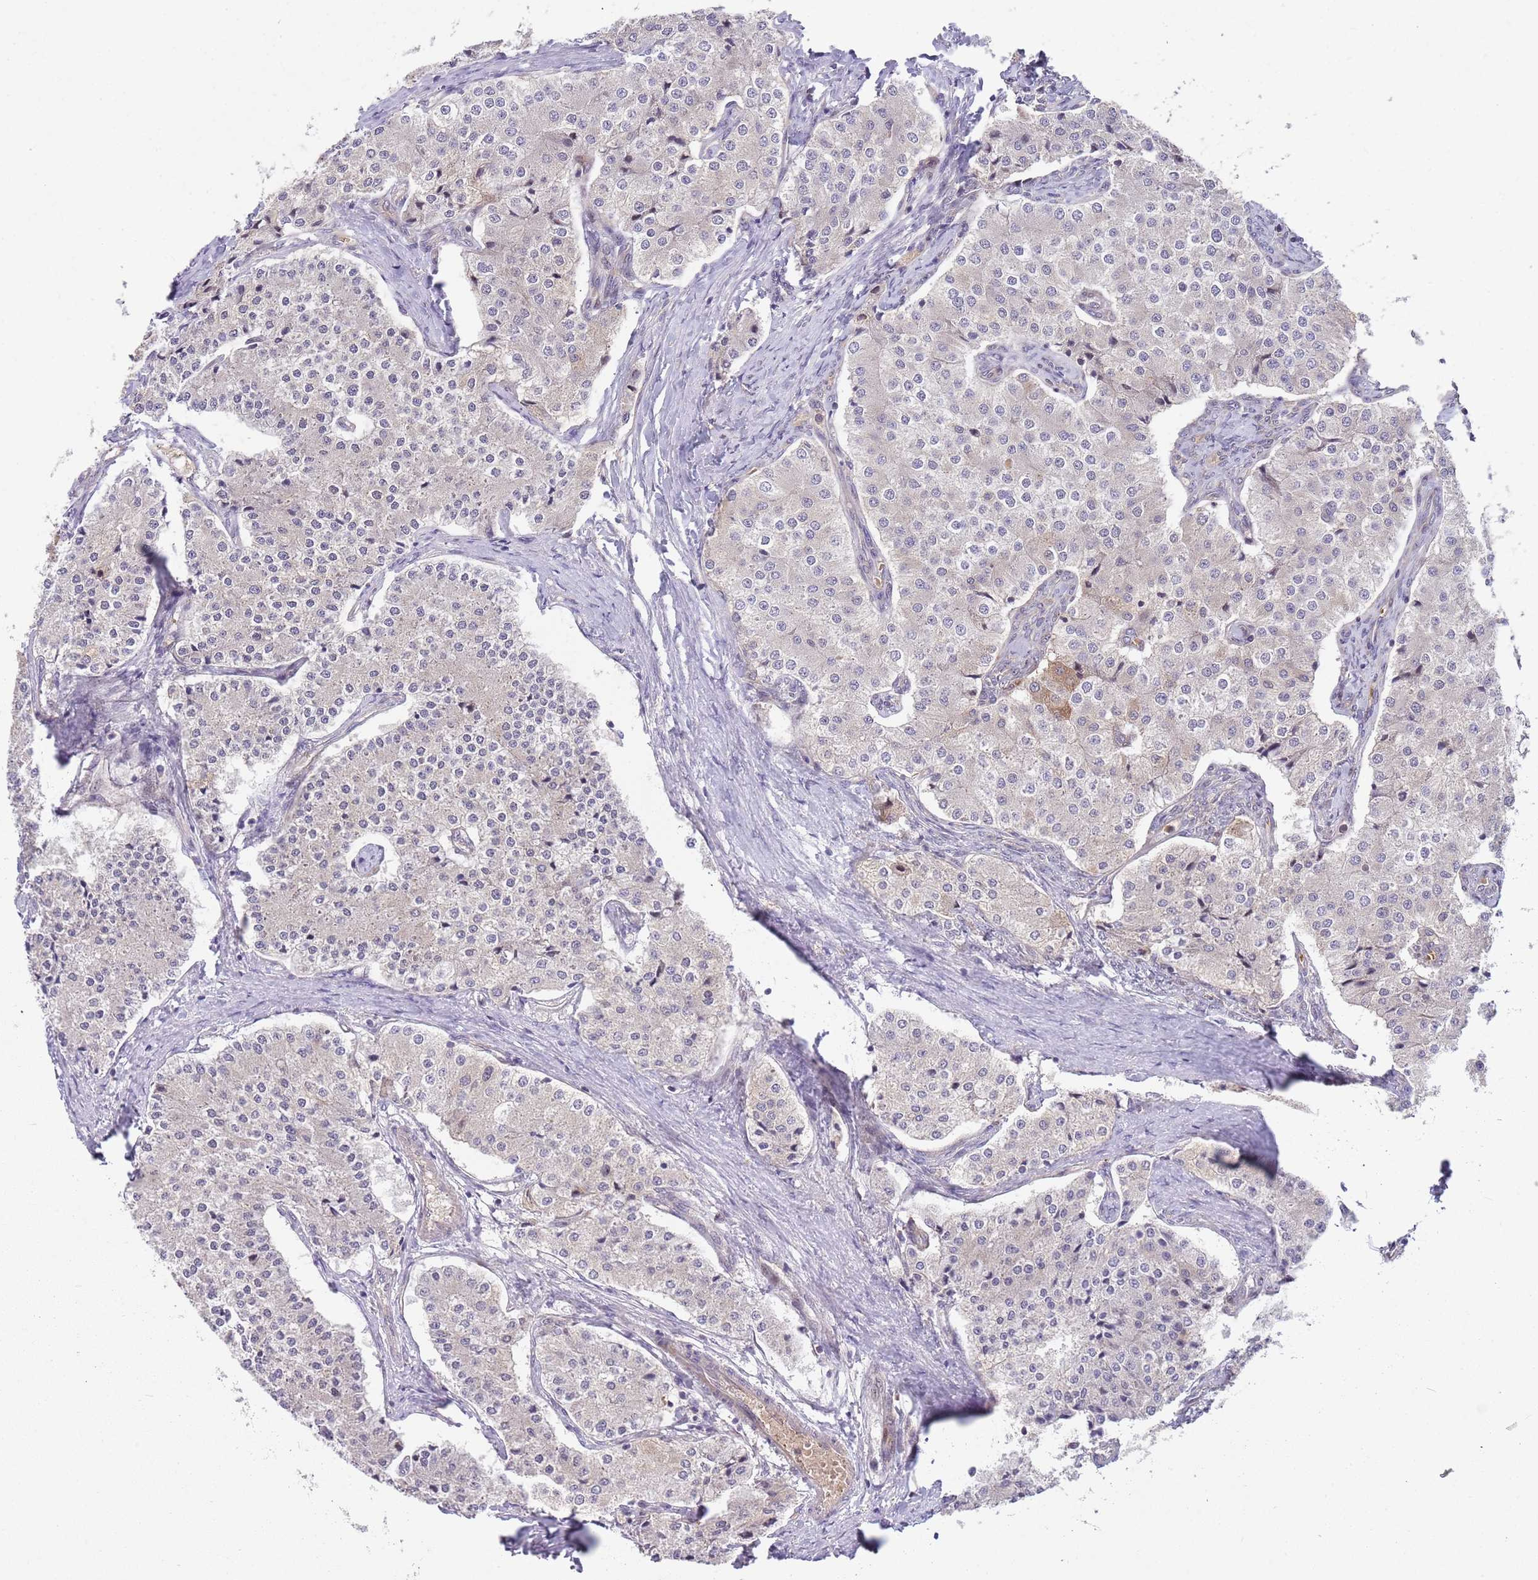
{"staining": {"intensity": "moderate", "quantity": "<25%", "location": "cytoplasmic/membranous"}, "tissue": "carcinoid", "cell_type": "Tumor cells", "image_type": "cancer", "snomed": [{"axis": "morphology", "description": "Carcinoid, malignant, NOS"}, {"axis": "topography", "description": "Colon"}], "caption": "Protein staining of carcinoid tissue exhibits moderate cytoplasmic/membranous positivity in about <25% of tumor cells. (DAB (3,3'-diaminobenzidine) IHC, brown staining for protein, blue staining for nuclei).", "gene": "GGA1", "patient": {"sex": "female", "age": 52}}